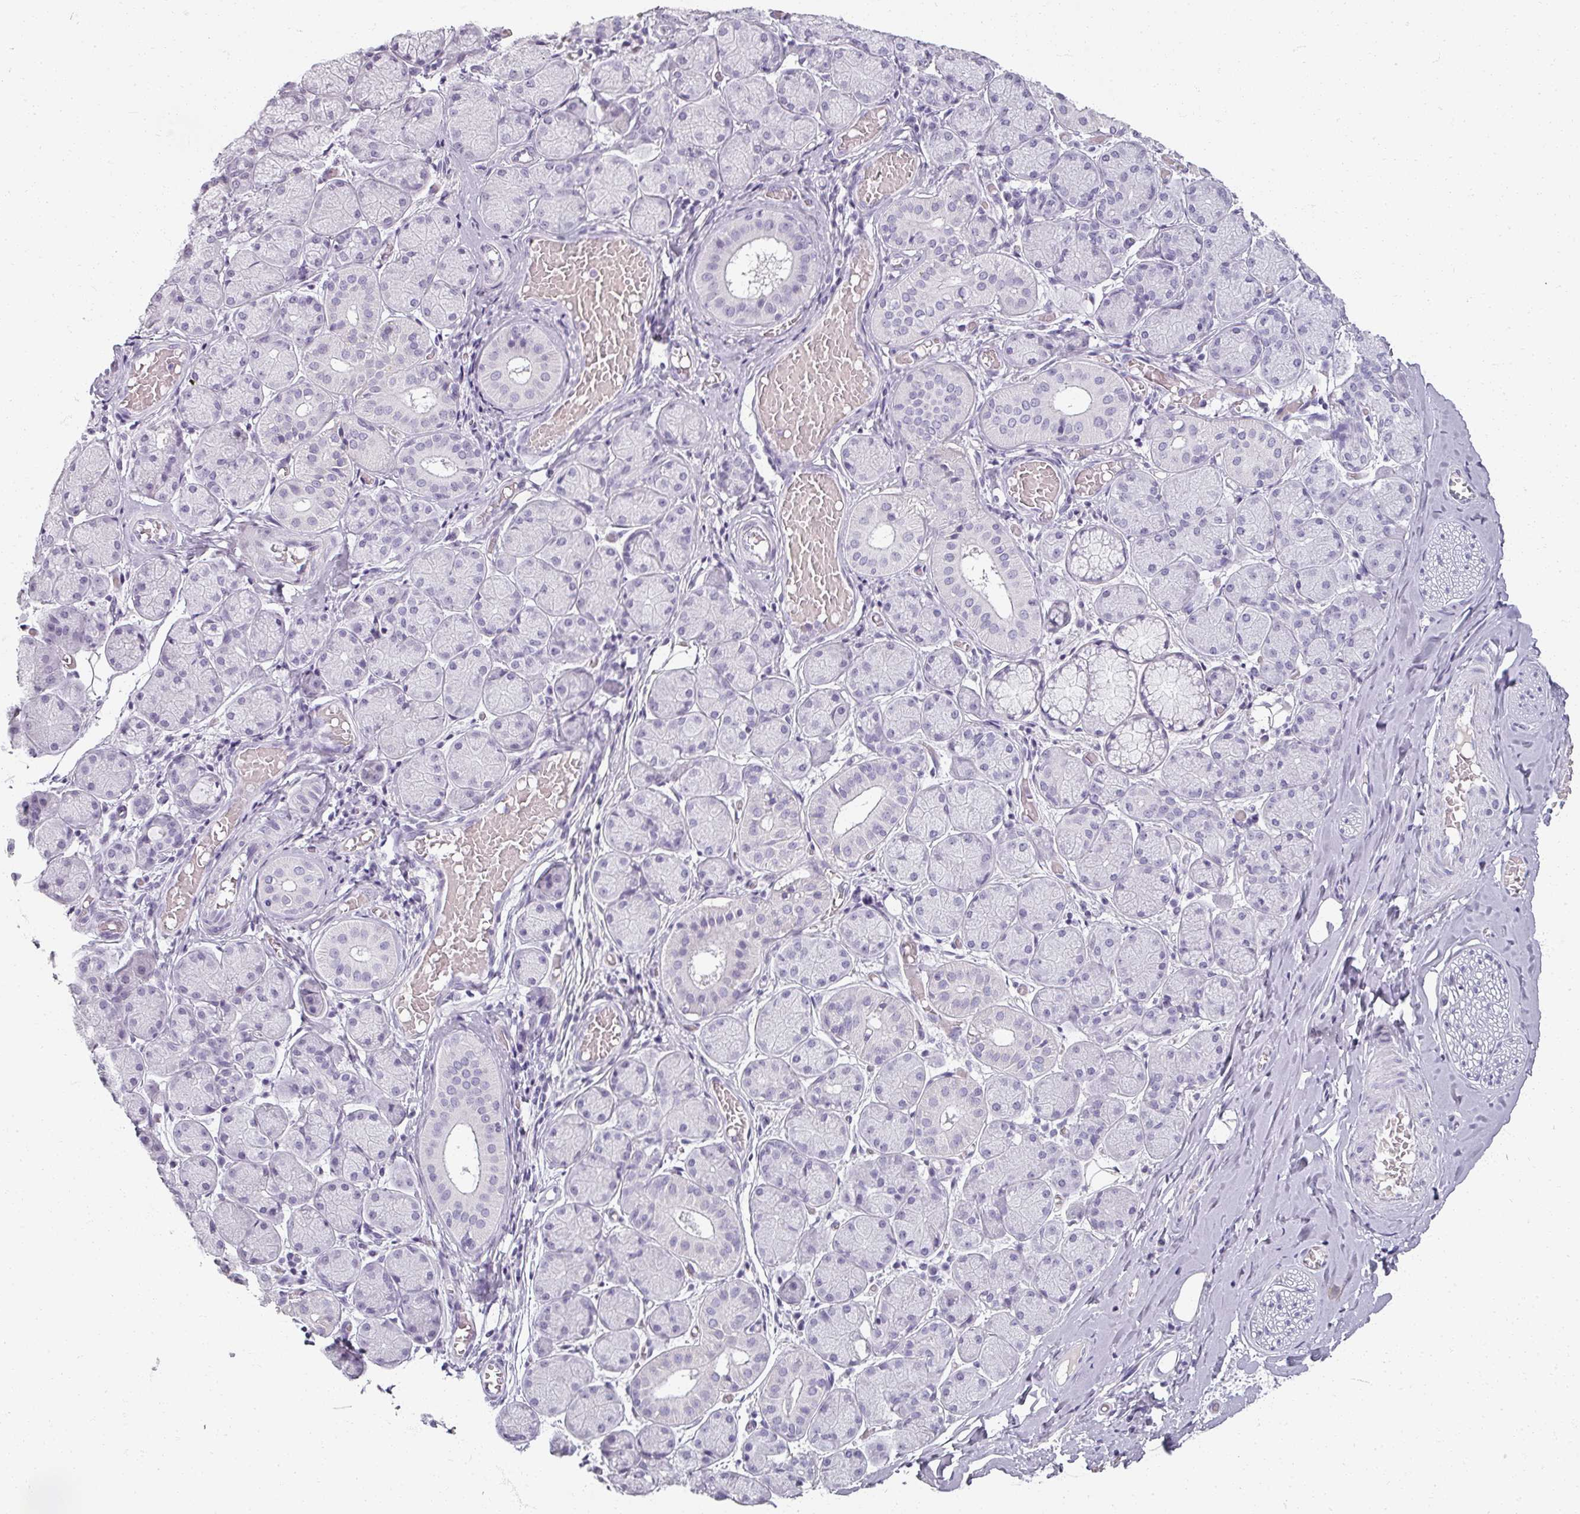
{"staining": {"intensity": "negative", "quantity": "none", "location": "none"}, "tissue": "adipose tissue", "cell_type": "Adipocytes", "image_type": "normal", "snomed": [{"axis": "morphology", "description": "Normal tissue, NOS"}, {"axis": "topography", "description": "Salivary gland"}, {"axis": "topography", "description": "Peripheral nerve tissue"}], "caption": "The histopathology image demonstrates no significant expression in adipocytes of adipose tissue.", "gene": "REG3A", "patient": {"sex": "female", "age": 24}}